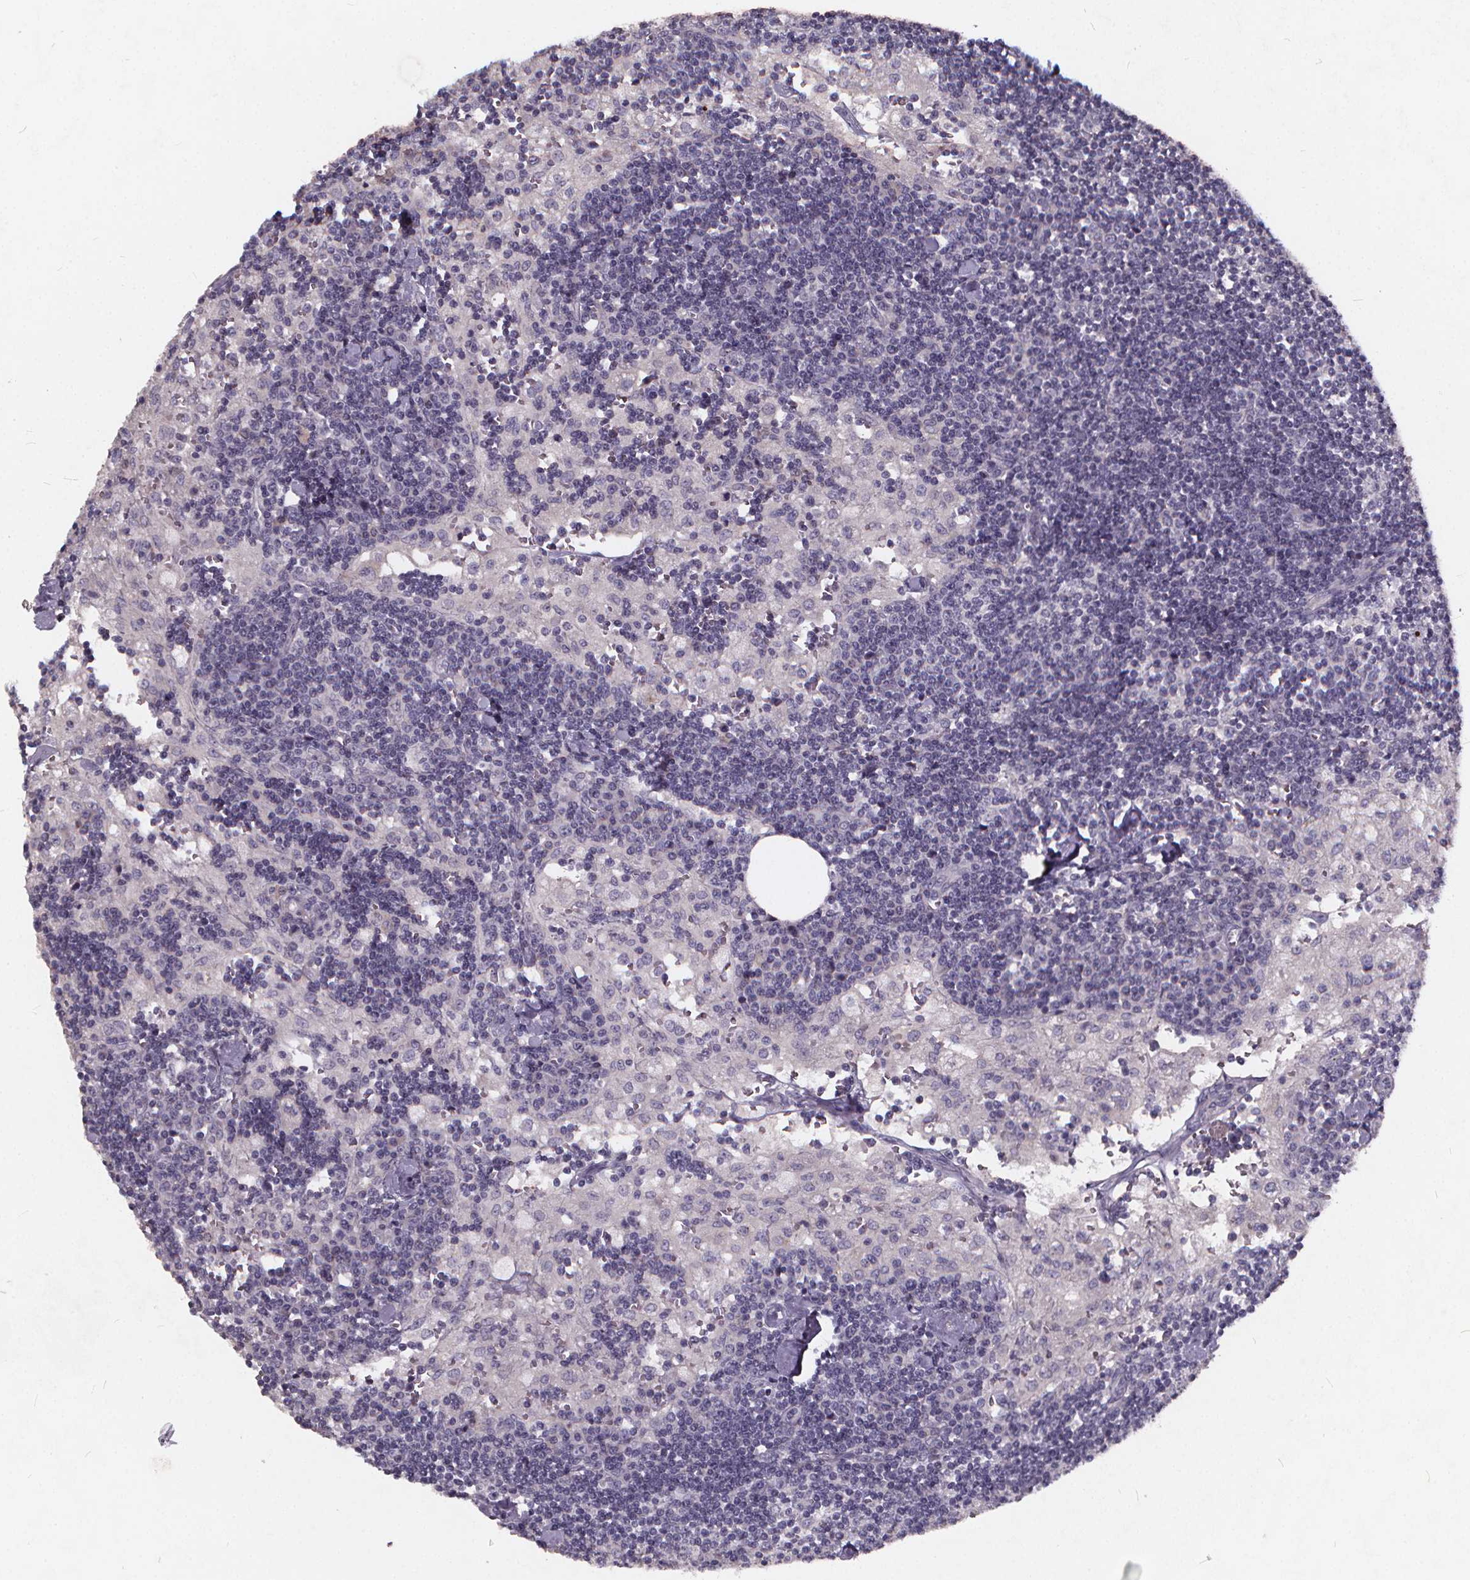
{"staining": {"intensity": "negative", "quantity": "none", "location": "none"}, "tissue": "lymph node", "cell_type": "Germinal center cells", "image_type": "normal", "snomed": [{"axis": "morphology", "description": "Normal tissue, NOS"}, {"axis": "topography", "description": "Lymph node"}], "caption": "This is a photomicrograph of immunohistochemistry (IHC) staining of unremarkable lymph node, which shows no positivity in germinal center cells.", "gene": "TSPAN14", "patient": {"sex": "male", "age": 55}}